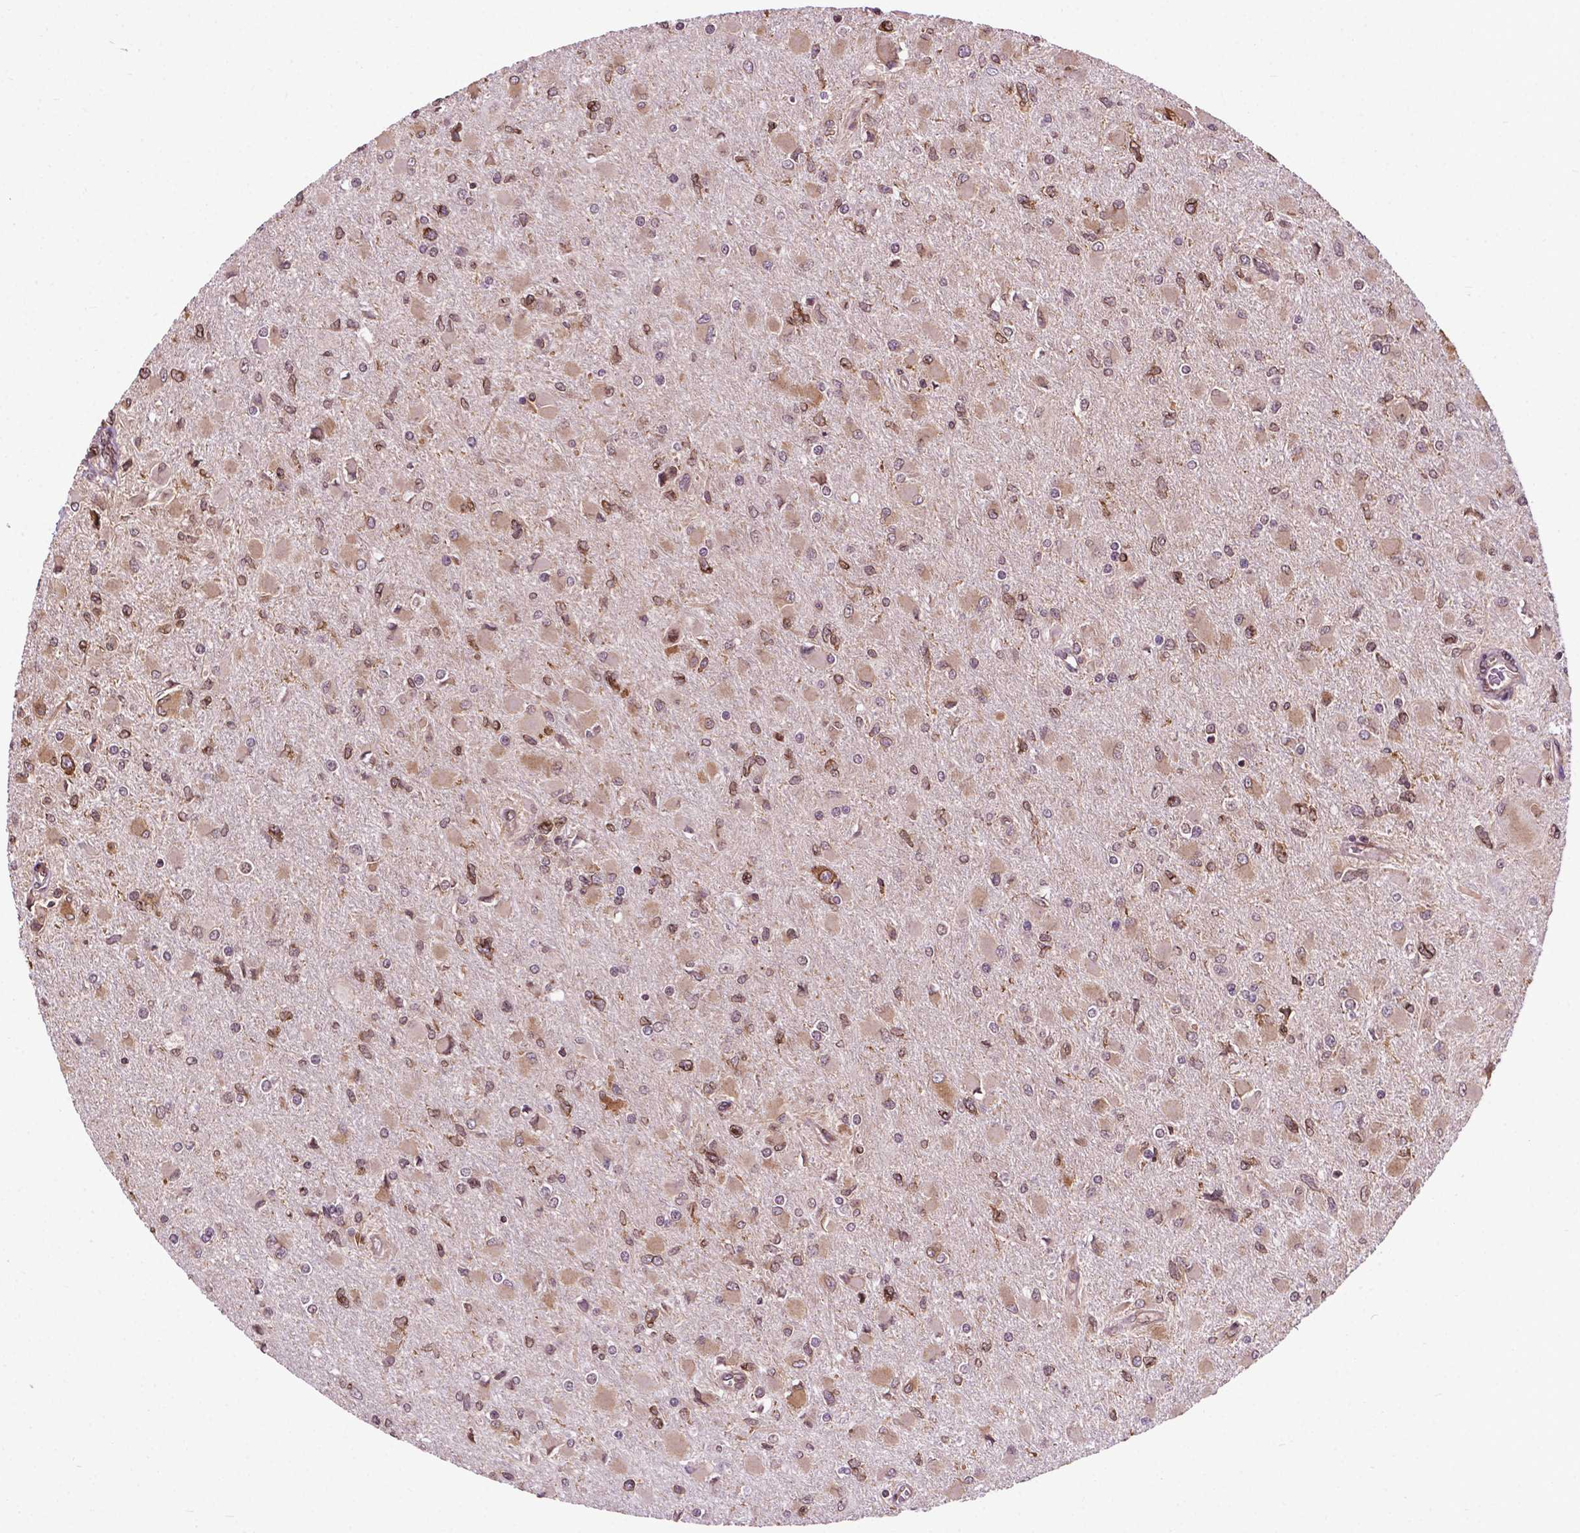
{"staining": {"intensity": "weak", "quantity": "25%-75%", "location": "cytoplasmic/membranous"}, "tissue": "glioma", "cell_type": "Tumor cells", "image_type": "cancer", "snomed": [{"axis": "morphology", "description": "Glioma, malignant, High grade"}, {"axis": "topography", "description": "Cerebral cortex"}], "caption": "IHC of malignant glioma (high-grade) demonstrates low levels of weak cytoplasmic/membranous expression in about 25%-75% of tumor cells.", "gene": "GANAB", "patient": {"sex": "female", "age": 36}}